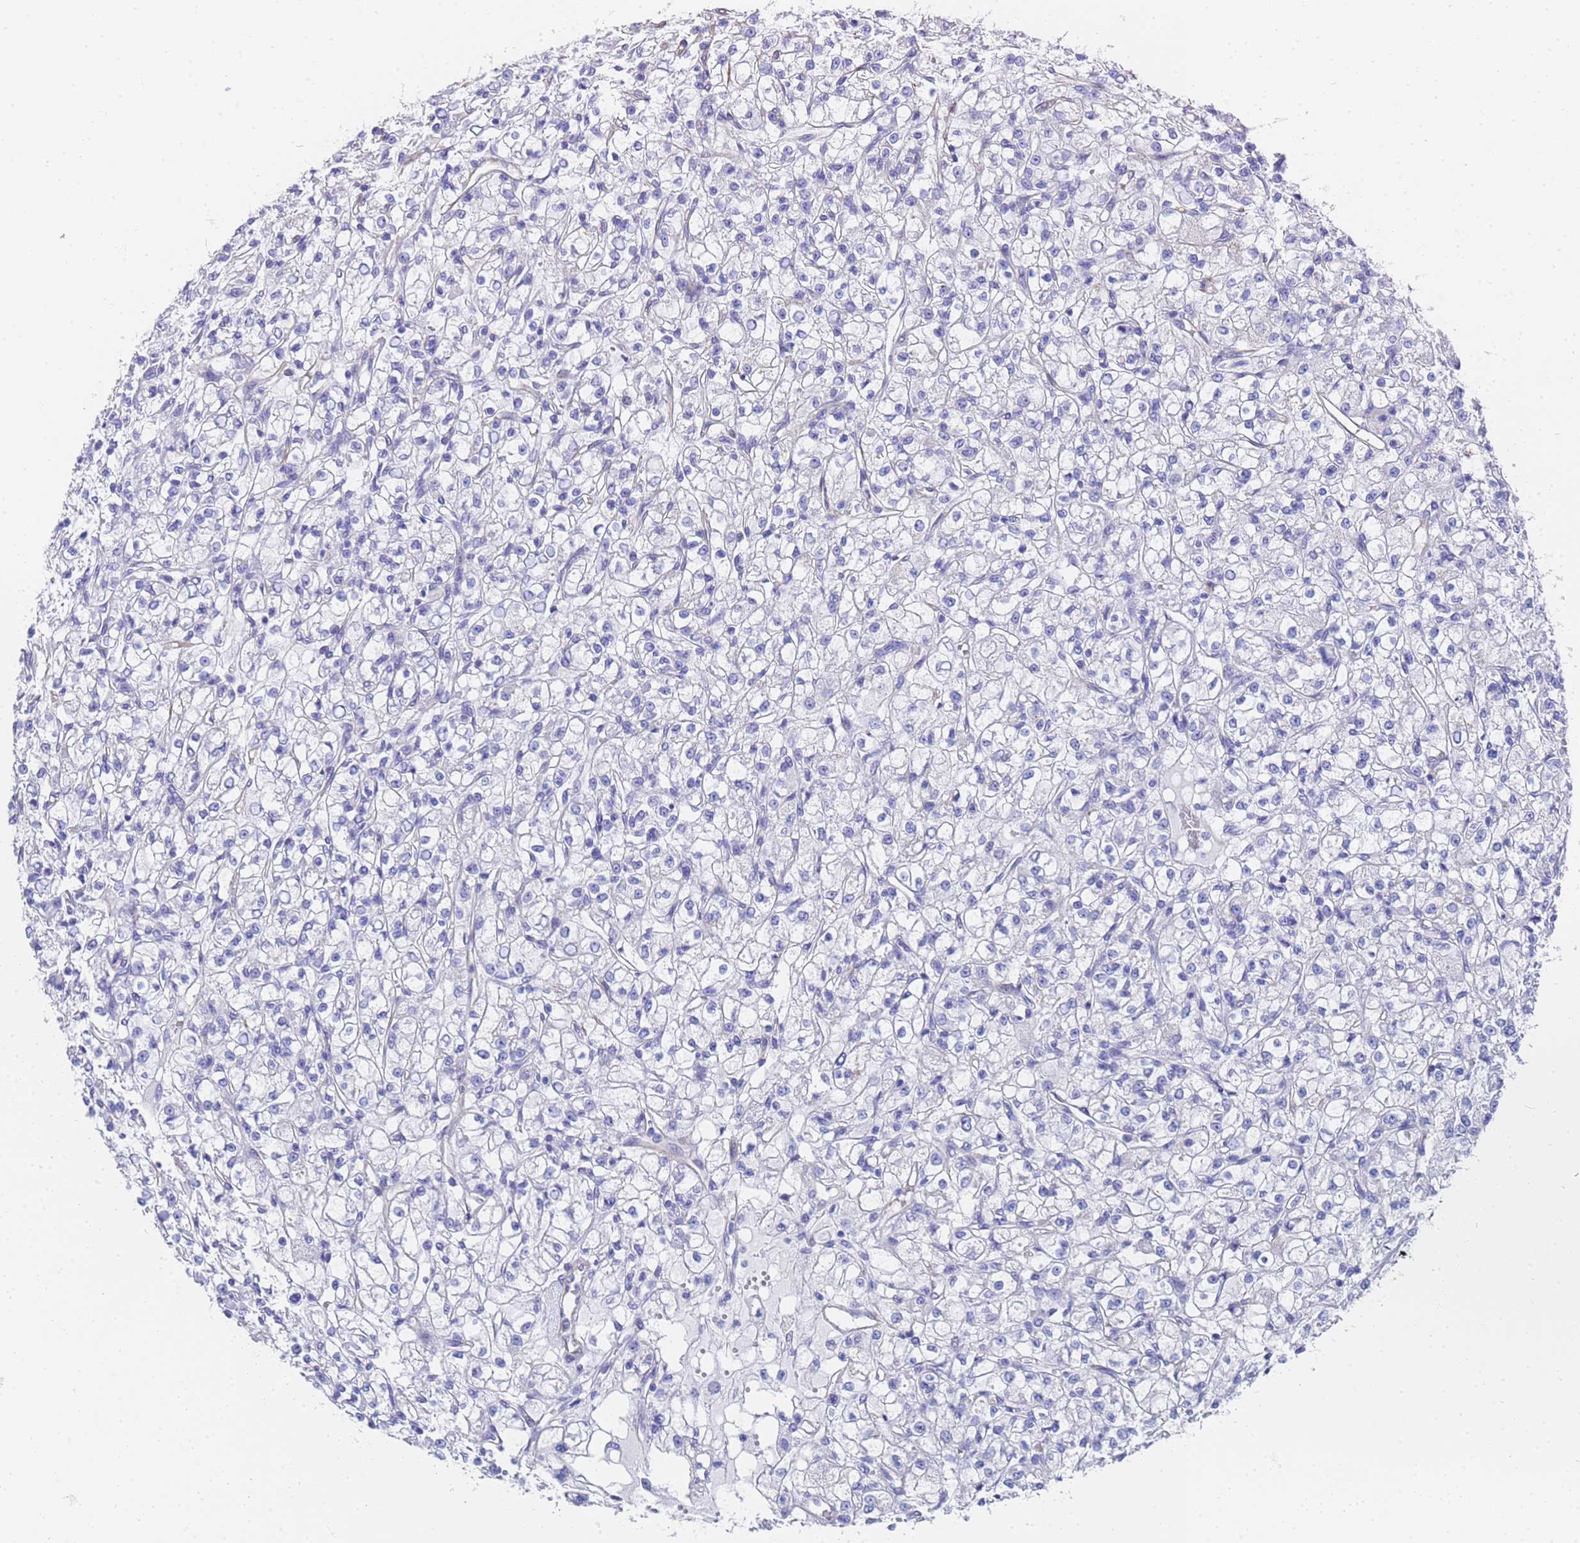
{"staining": {"intensity": "negative", "quantity": "none", "location": "none"}, "tissue": "renal cancer", "cell_type": "Tumor cells", "image_type": "cancer", "snomed": [{"axis": "morphology", "description": "Adenocarcinoma, NOS"}, {"axis": "topography", "description": "Kidney"}], "caption": "Immunohistochemistry image of neoplastic tissue: human renal cancer stained with DAB demonstrates no significant protein staining in tumor cells.", "gene": "TUBB1", "patient": {"sex": "female", "age": 59}}